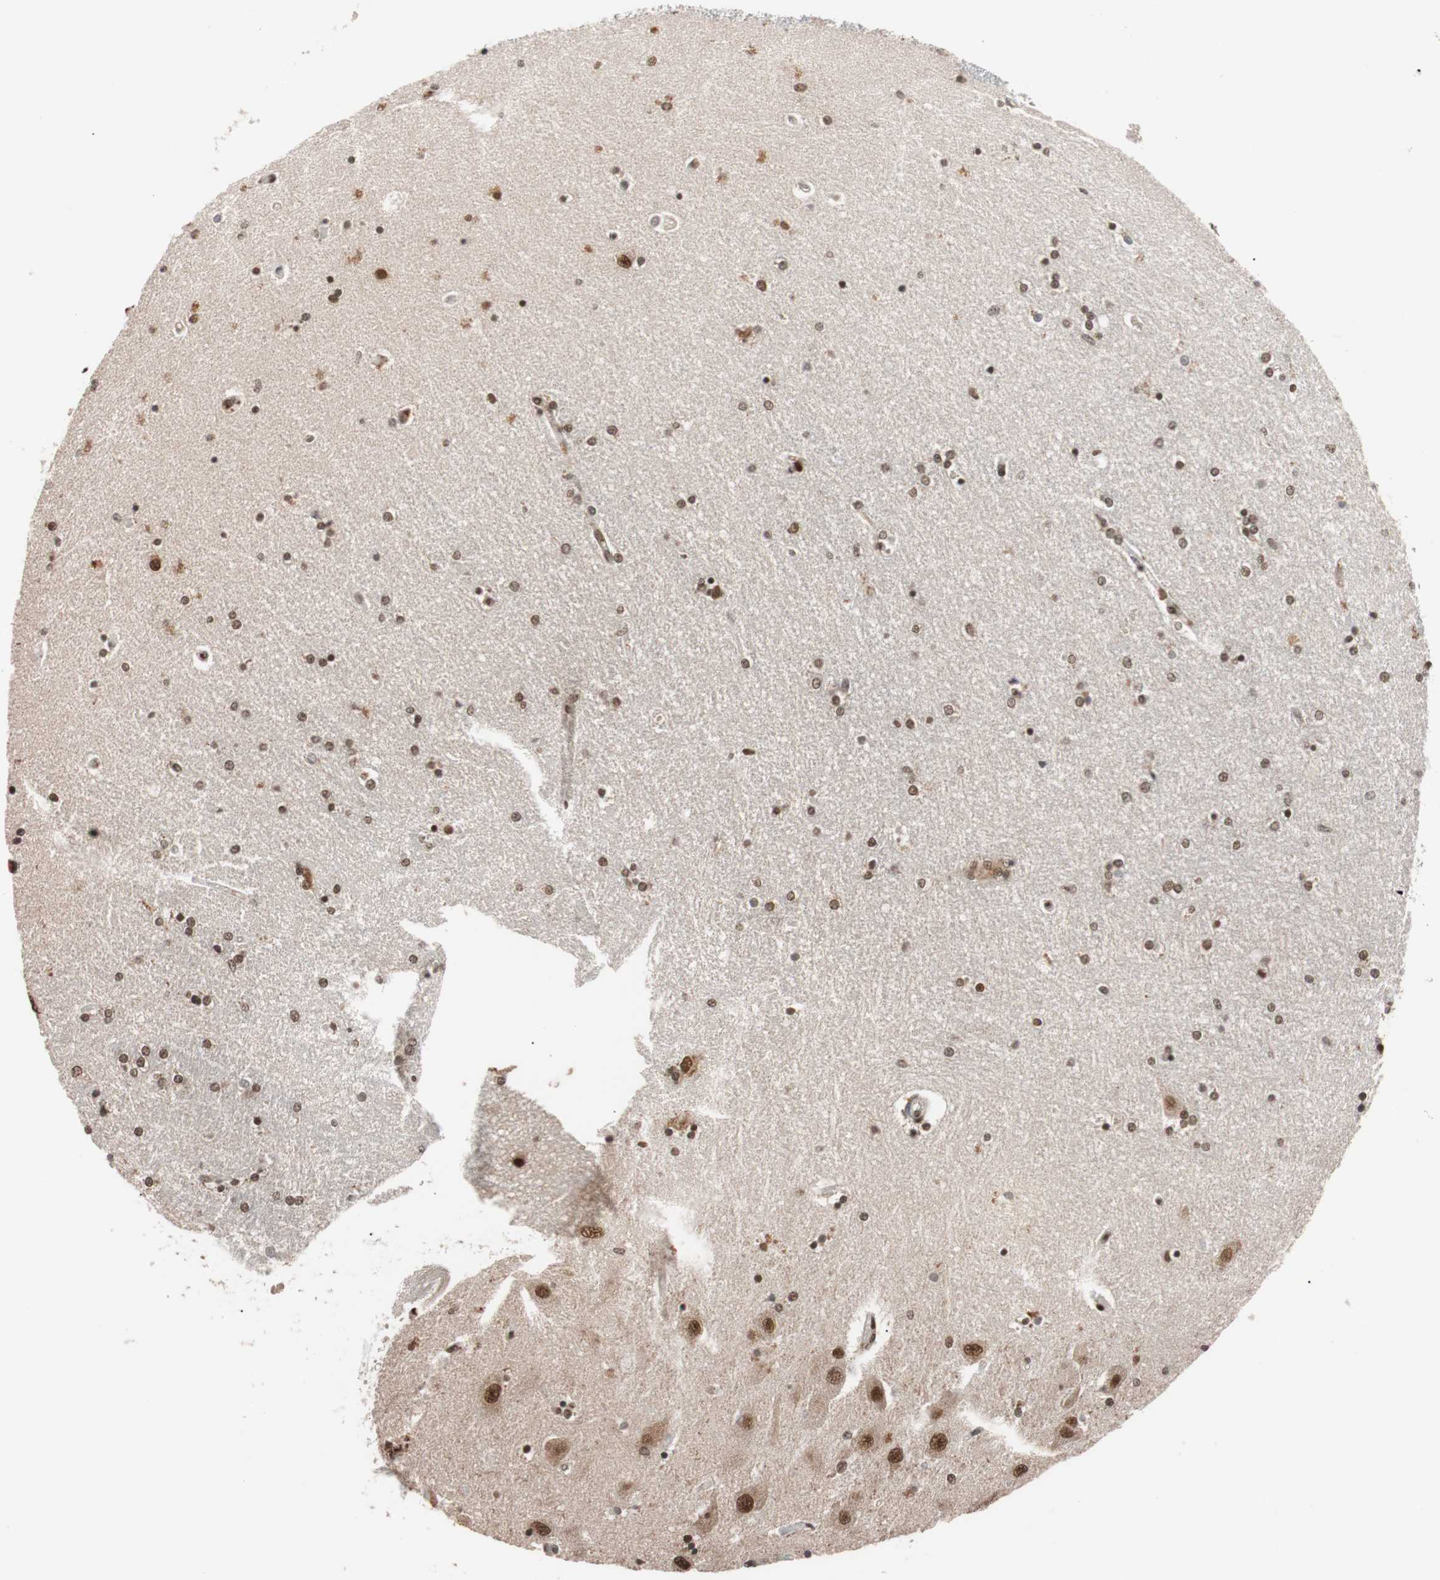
{"staining": {"intensity": "strong", "quantity": ">75%", "location": "nuclear"}, "tissue": "hippocampus", "cell_type": "Glial cells", "image_type": "normal", "snomed": [{"axis": "morphology", "description": "Normal tissue, NOS"}, {"axis": "topography", "description": "Hippocampus"}], "caption": "Immunohistochemistry micrograph of benign human hippocampus stained for a protein (brown), which displays high levels of strong nuclear positivity in approximately >75% of glial cells.", "gene": "CHAMP1", "patient": {"sex": "female", "age": 54}}